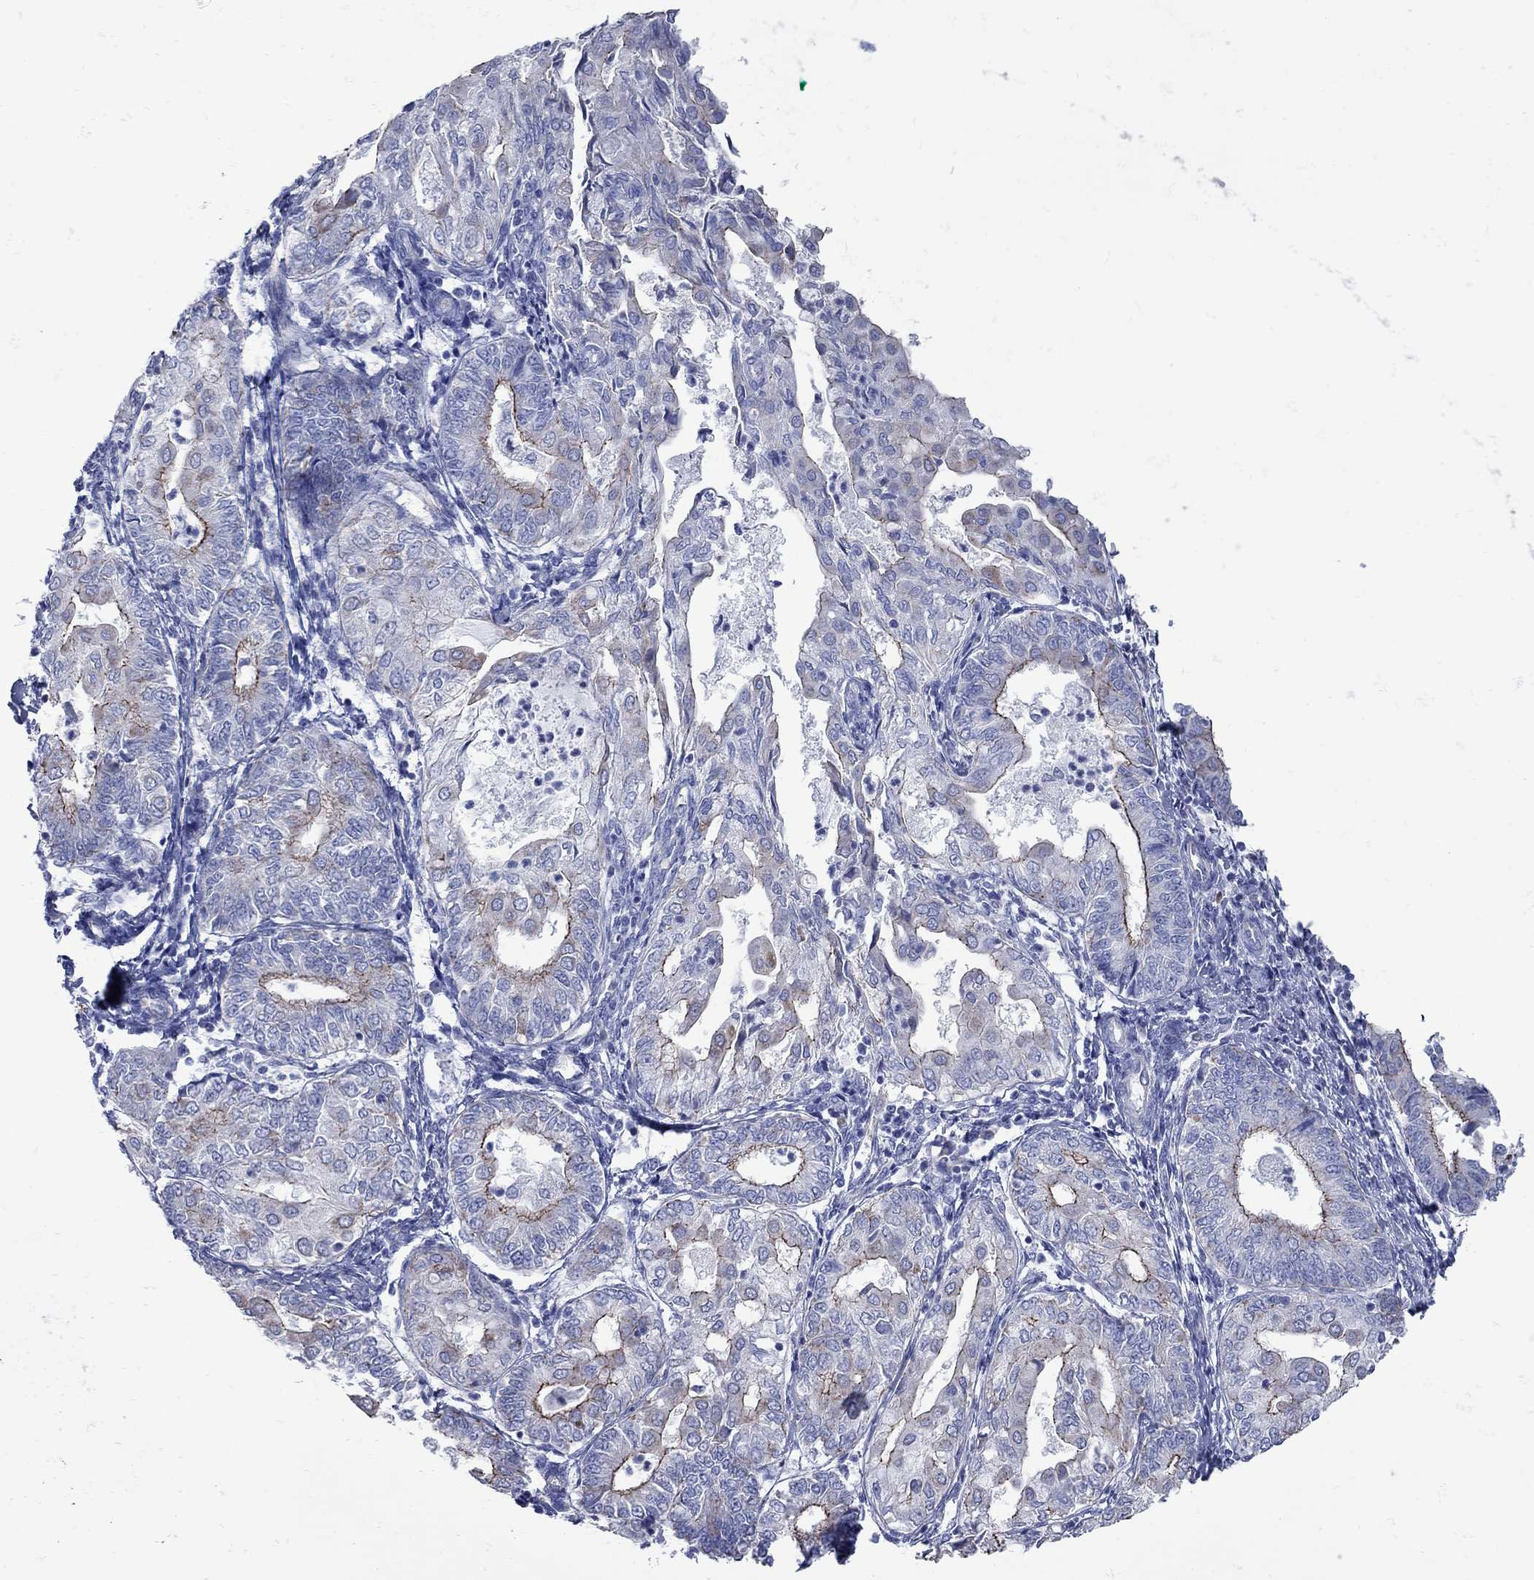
{"staining": {"intensity": "moderate", "quantity": "25%-75%", "location": "cytoplasmic/membranous"}, "tissue": "endometrial cancer", "cell_type": "Tumor cells", "image_type": "cancer", "snomed": [{"axis": "morphology", "description": "Adenocarcinoma, NOS"}, {"axis": "topography", "description": "Endometrium"}], "caption": "Moderate cytoplasmic/membranous staining for a protein is present in about 25%-75% of tumor cells of endometrial cancer (adenocarcinoma) using immunohistochemistry (IHC).", "gene": "PDZD3", "patient": {"sex": "female", "age": 68}}